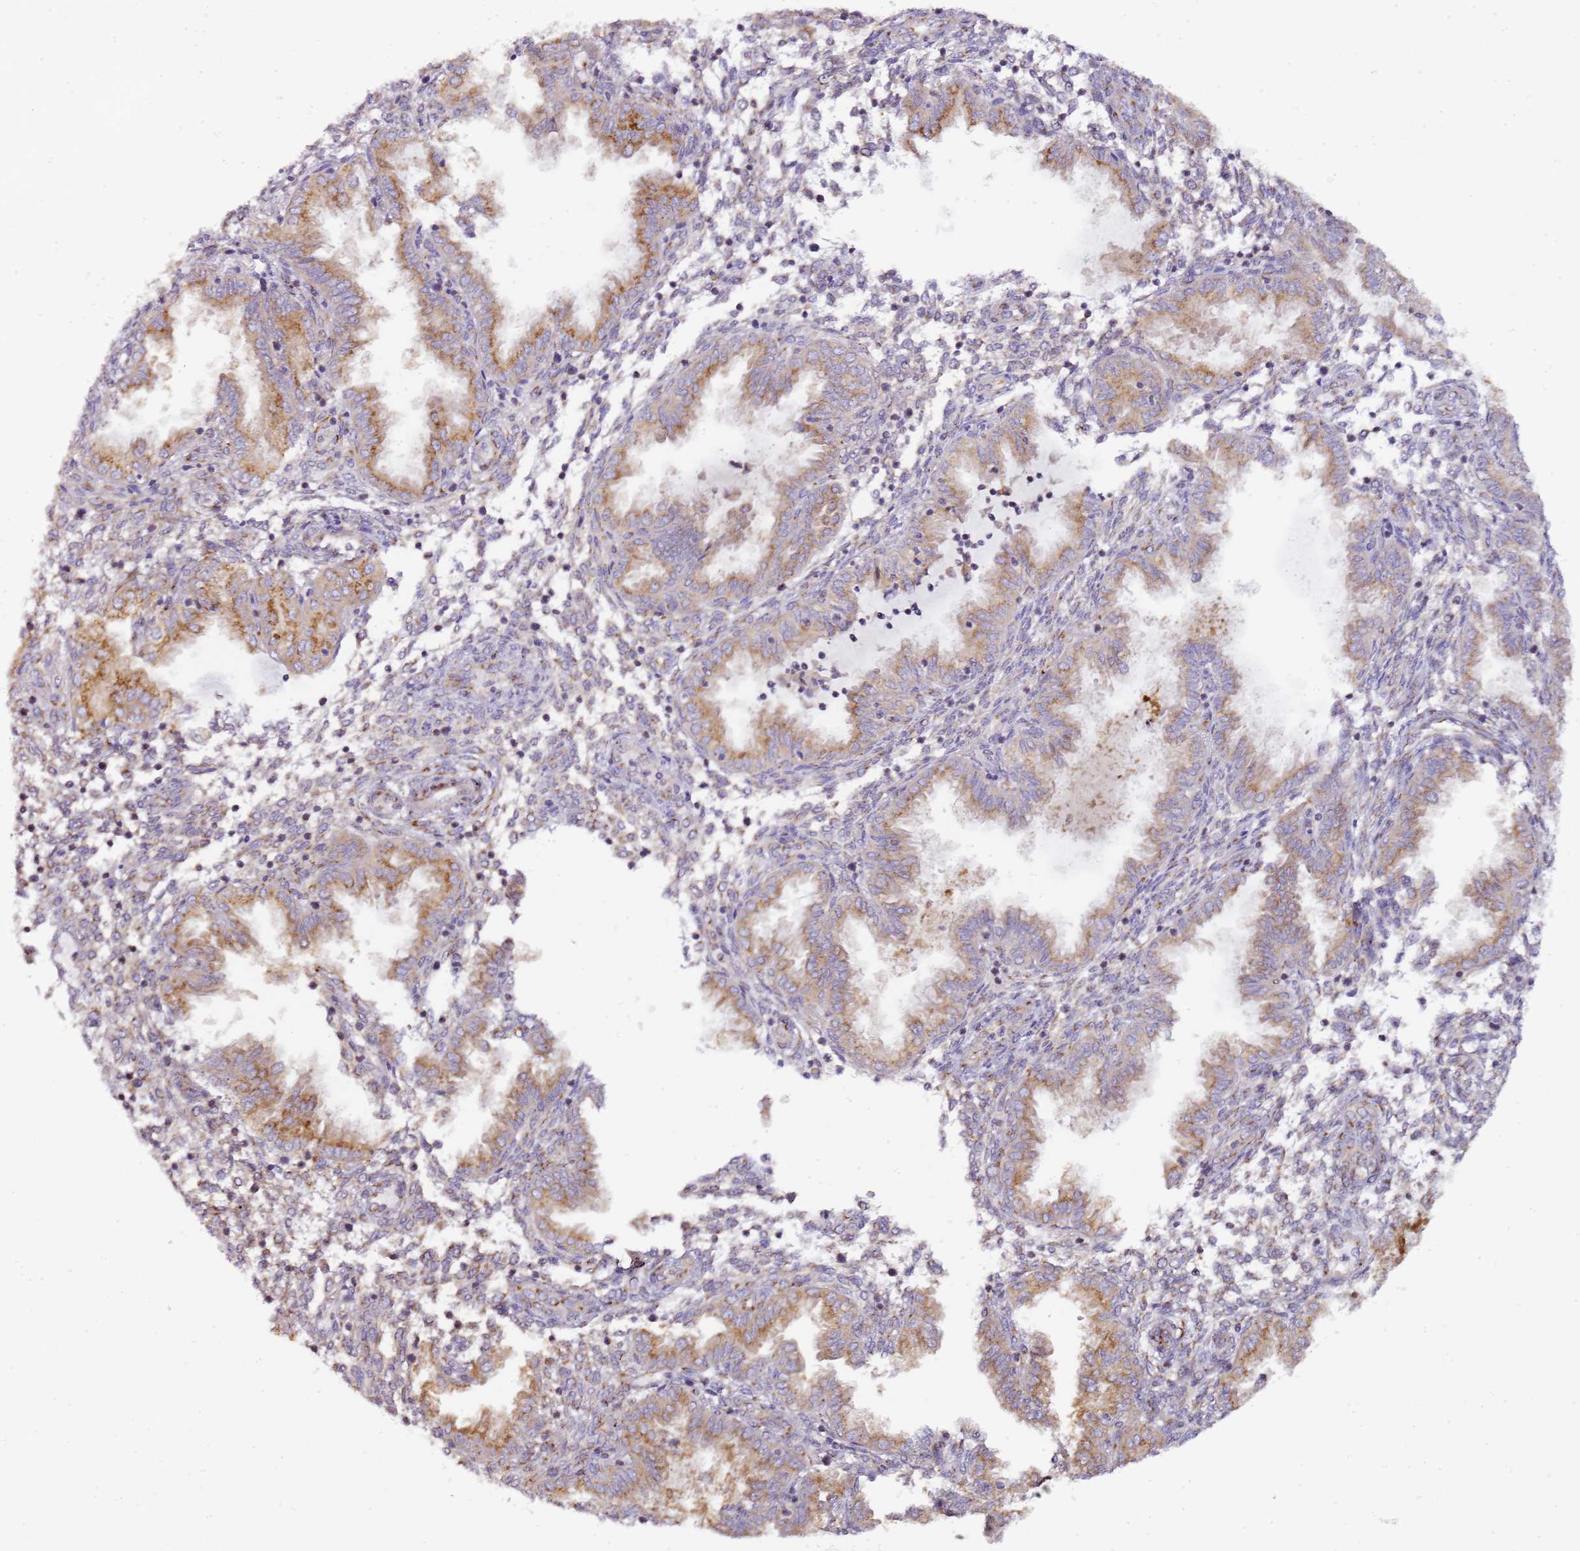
{"staining": {"intensity": "negative", "quantity": "none", "location": "none"}, "tissue": "endometrium", "cell_type": "Cells in endometrial stroma", "image_type": "normal", "snomed": [{"axis": "morphology", "description": "Normal tissue, NOS"}, {"axis": "topography", "description": "Endometrium"}], "caption": "Immunohistochemical staining of normal endometrium exhibits no significant positivity in cells in endometrial stroma.", "gene": "MRPL49", "patient": {"sex": "female", "age": 33}}